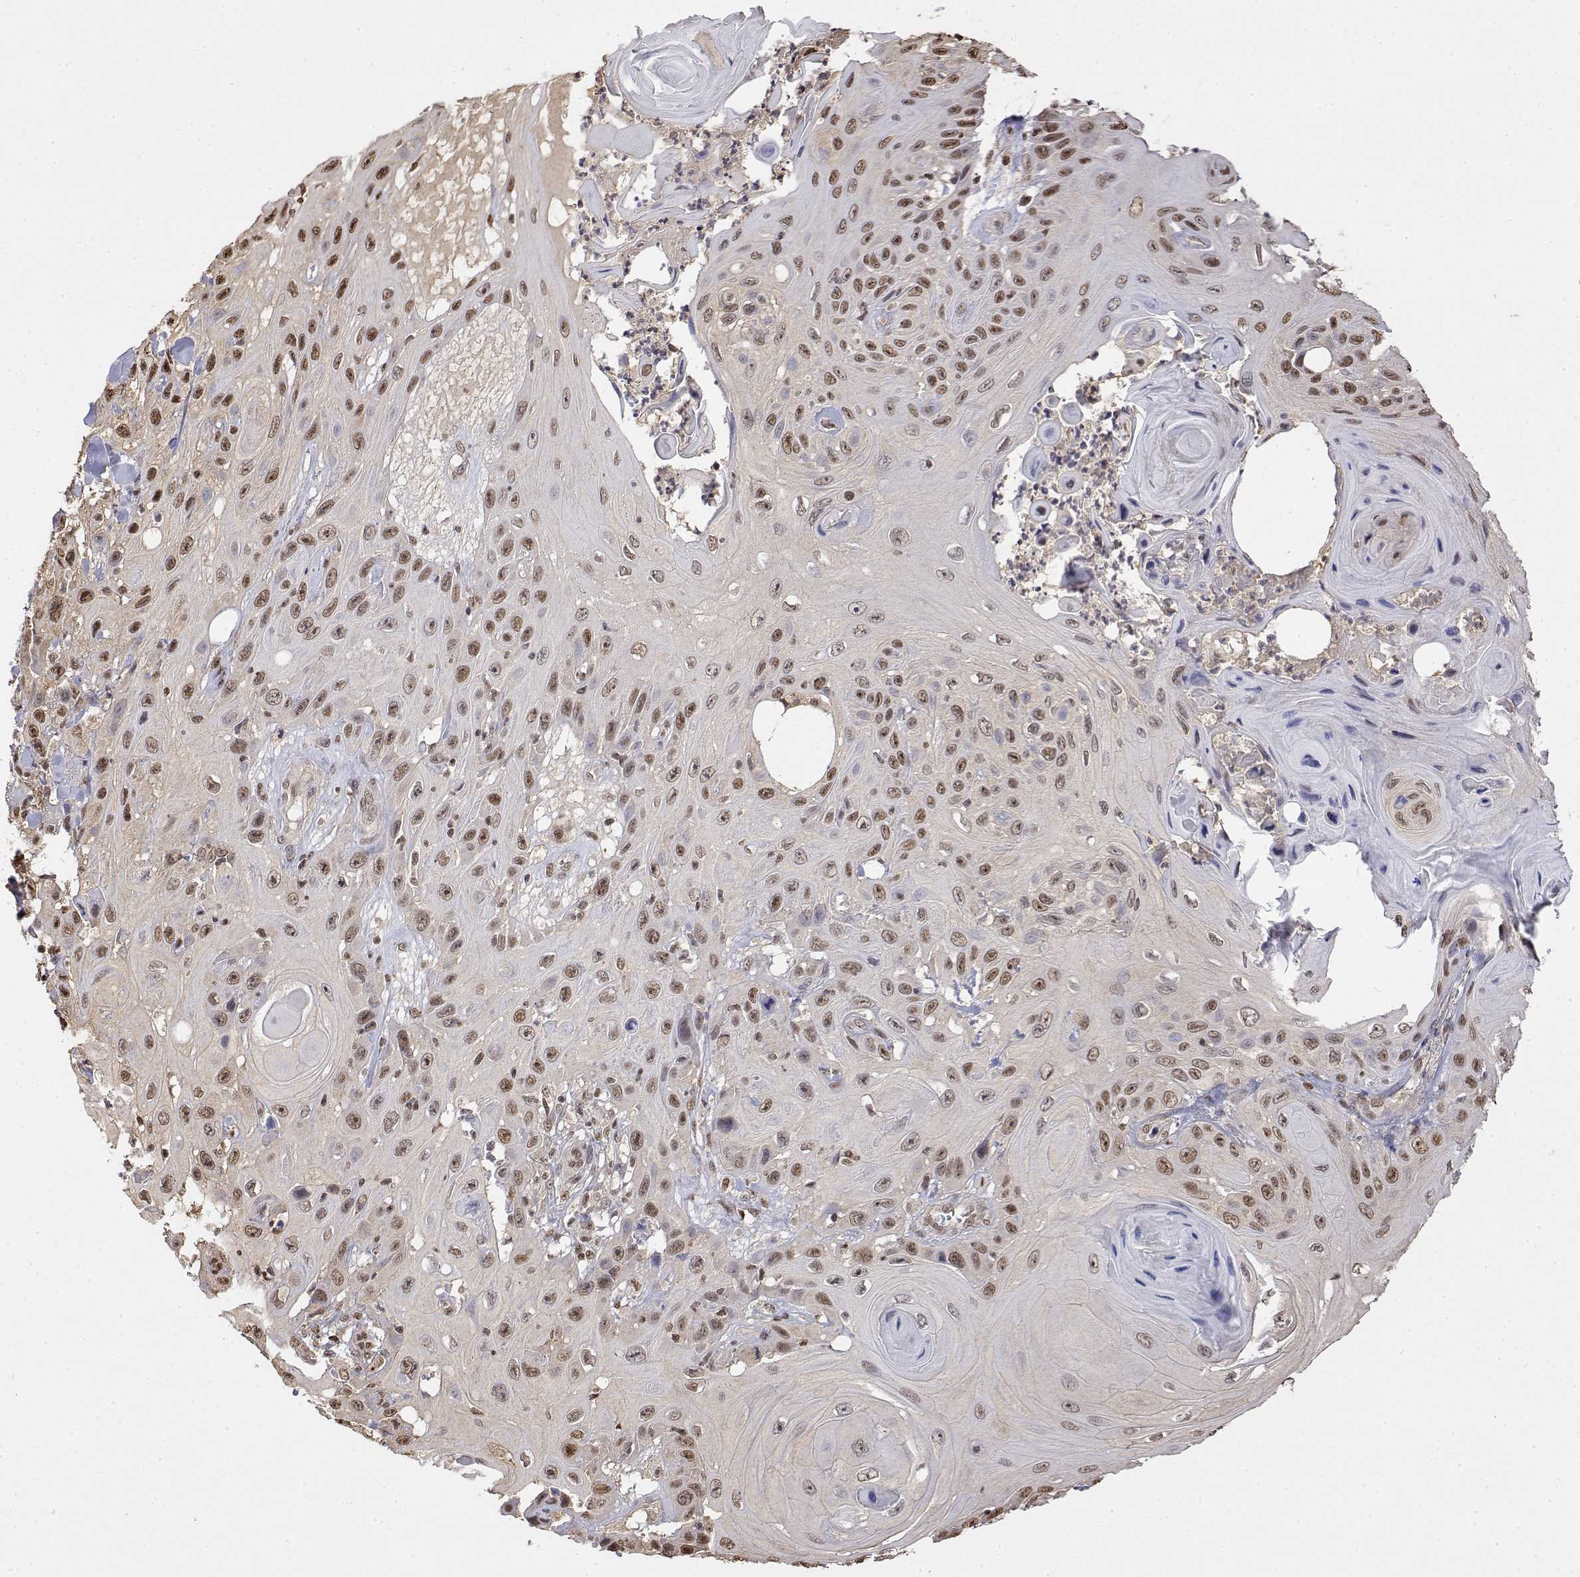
{"staining": {"intensity": "moderate", "quantity": ">75%", "location": "nuclear"}, "tissue": "skin cancer", "cell_type": "Tumor cells", "image_type": "cancer", "snomed": [{"axis": "morphology", "description": "Squamous cell carcinoma, NOS"}, {"axis": "topography", "description": "Skin"}], "caption": "A brown stain highlights moderate nuclear staining of a protein in human skin squamous cell carcinoma tumor cells.", "gene": "TPI1", "patient": {"sex": "male", "age": 82}}